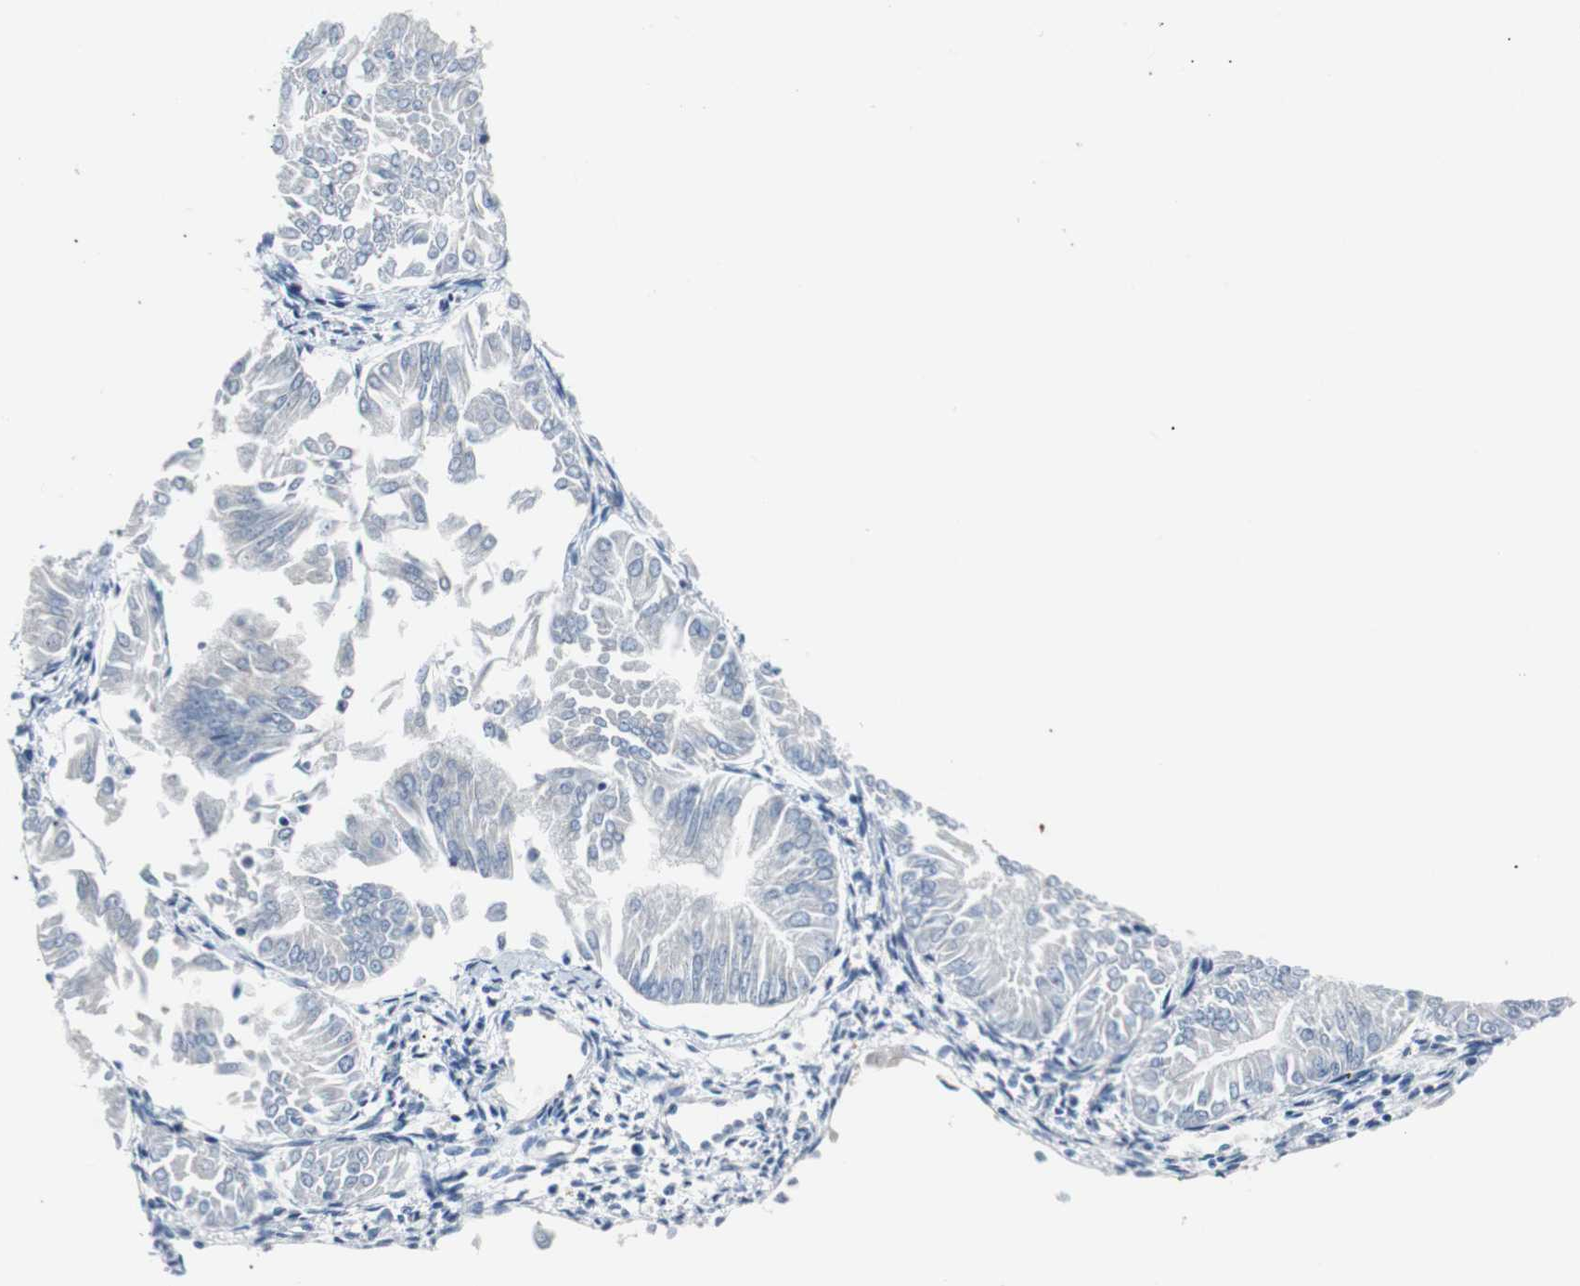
{"staining": {"intensity": "negative", "quantity": "none", "location": "none"}, "tissue": "endometrial cancer", "cell_type": "Tumor cells", "image_type": "cancer", "snomed": [{"axis": "morphology", "description": "Adenocarcinoma, NOS"}, {"axis": "topography", "description": "Endometrium"}], "caption": "The photomicrograph demonstrates no significant expression in tumor cells of endometrial cancer (adenocarcinoma).", "gene": "SOX30", "patient": {"sex": "female", "age": 53}}